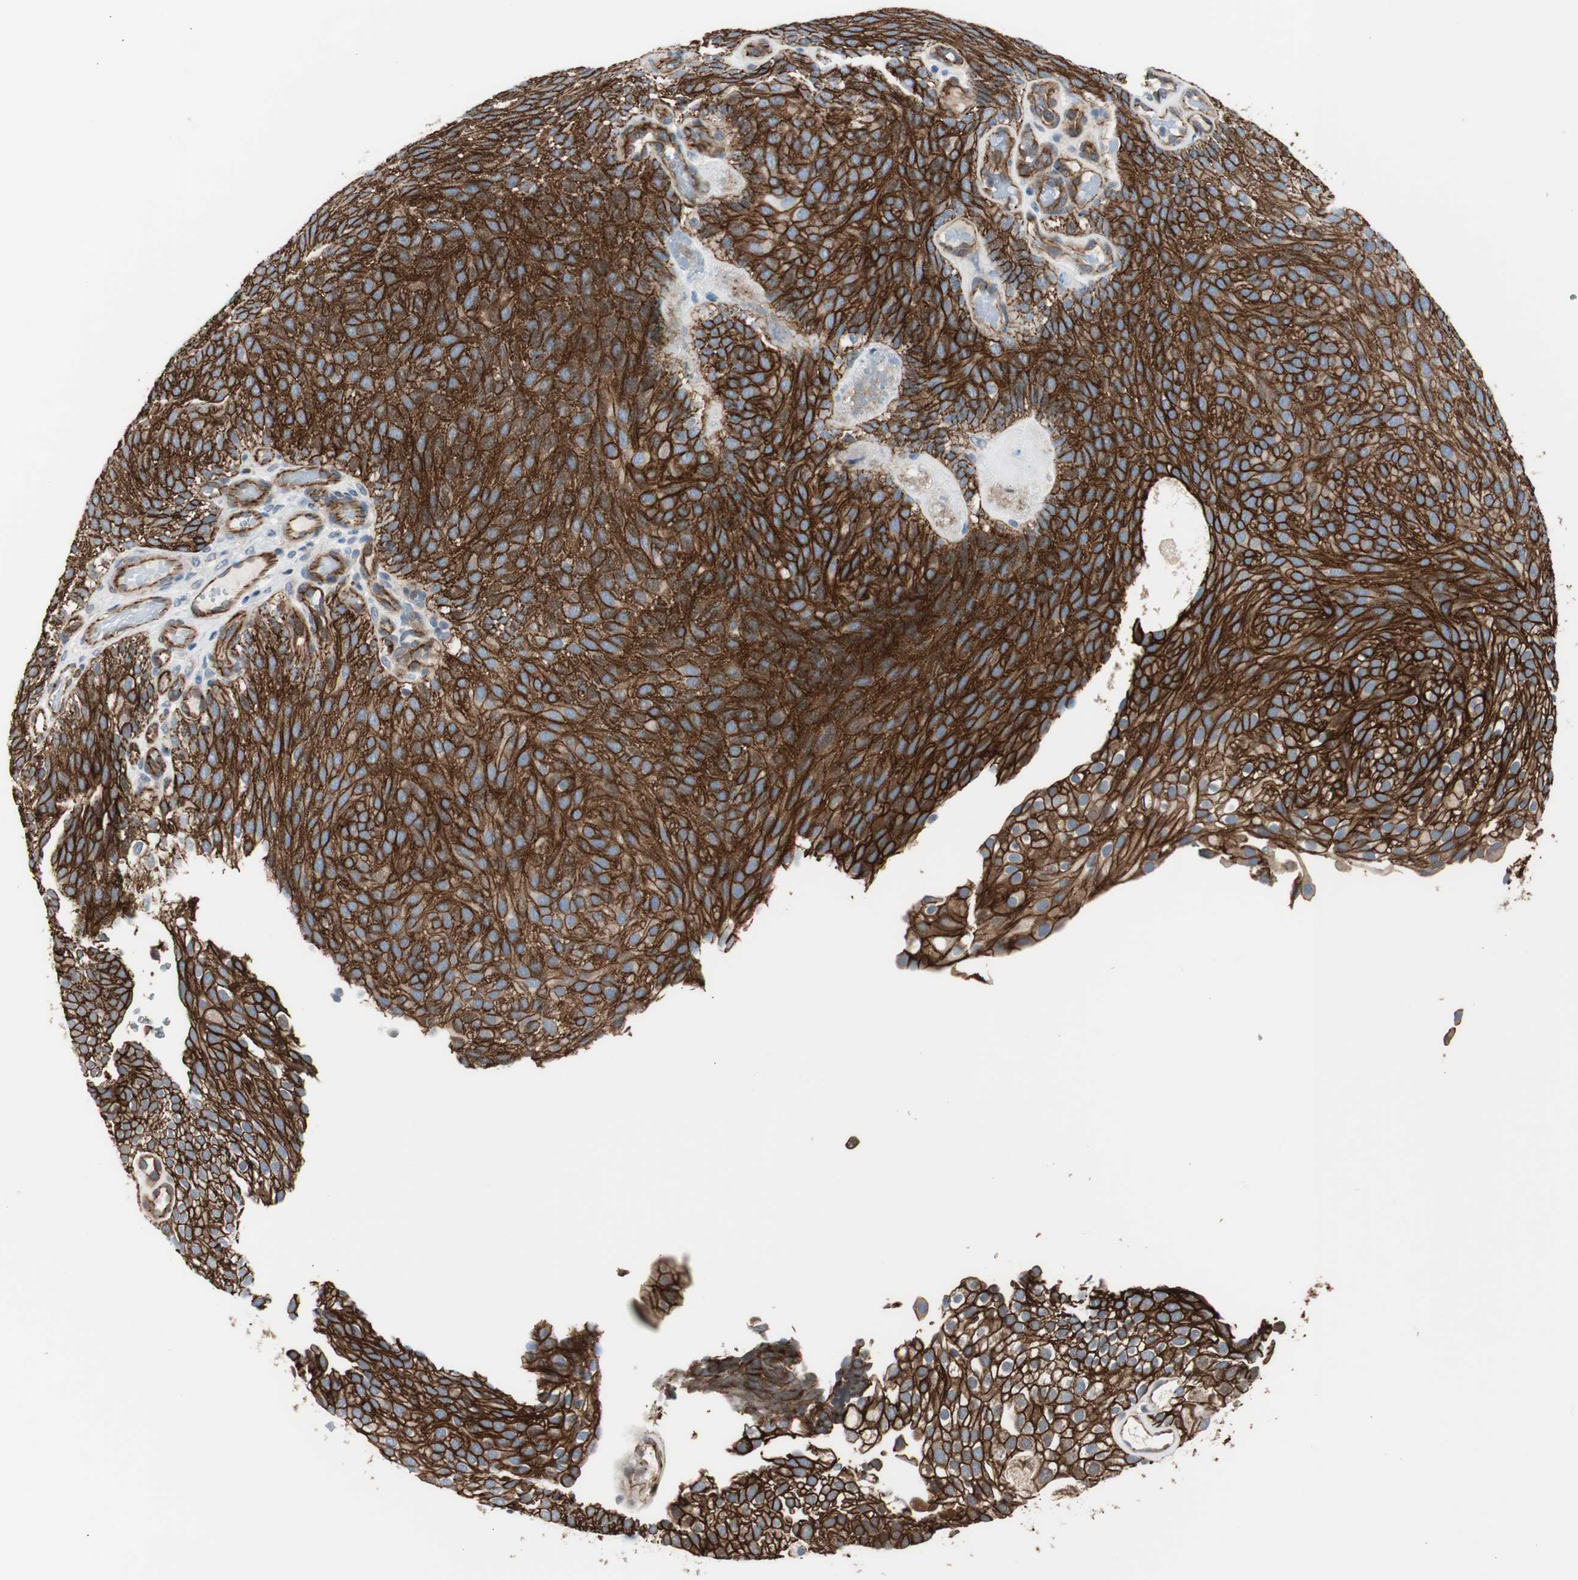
{"staining": {"intensity": "strong", "quantity": ">75%", "location": "cytoplasmic/membranous"}, "tissue": "urothelial cancer", "cell_type": "Tumor cells", "image_type": "cancer", "snomed": [{"axis": "morphology", "description": "Urothelial carcinoma, Low grade"}, {"axis": "topography", "description": "Urinary bladder"}], "caption": "Brown immunohistochemical staining in human urothelial cancer reveals strong cytoplasmic/membranous expression in about >75% of tumor cells.", "gene": "STXBP4", "patient": {"sex": "male", "age": 78}}